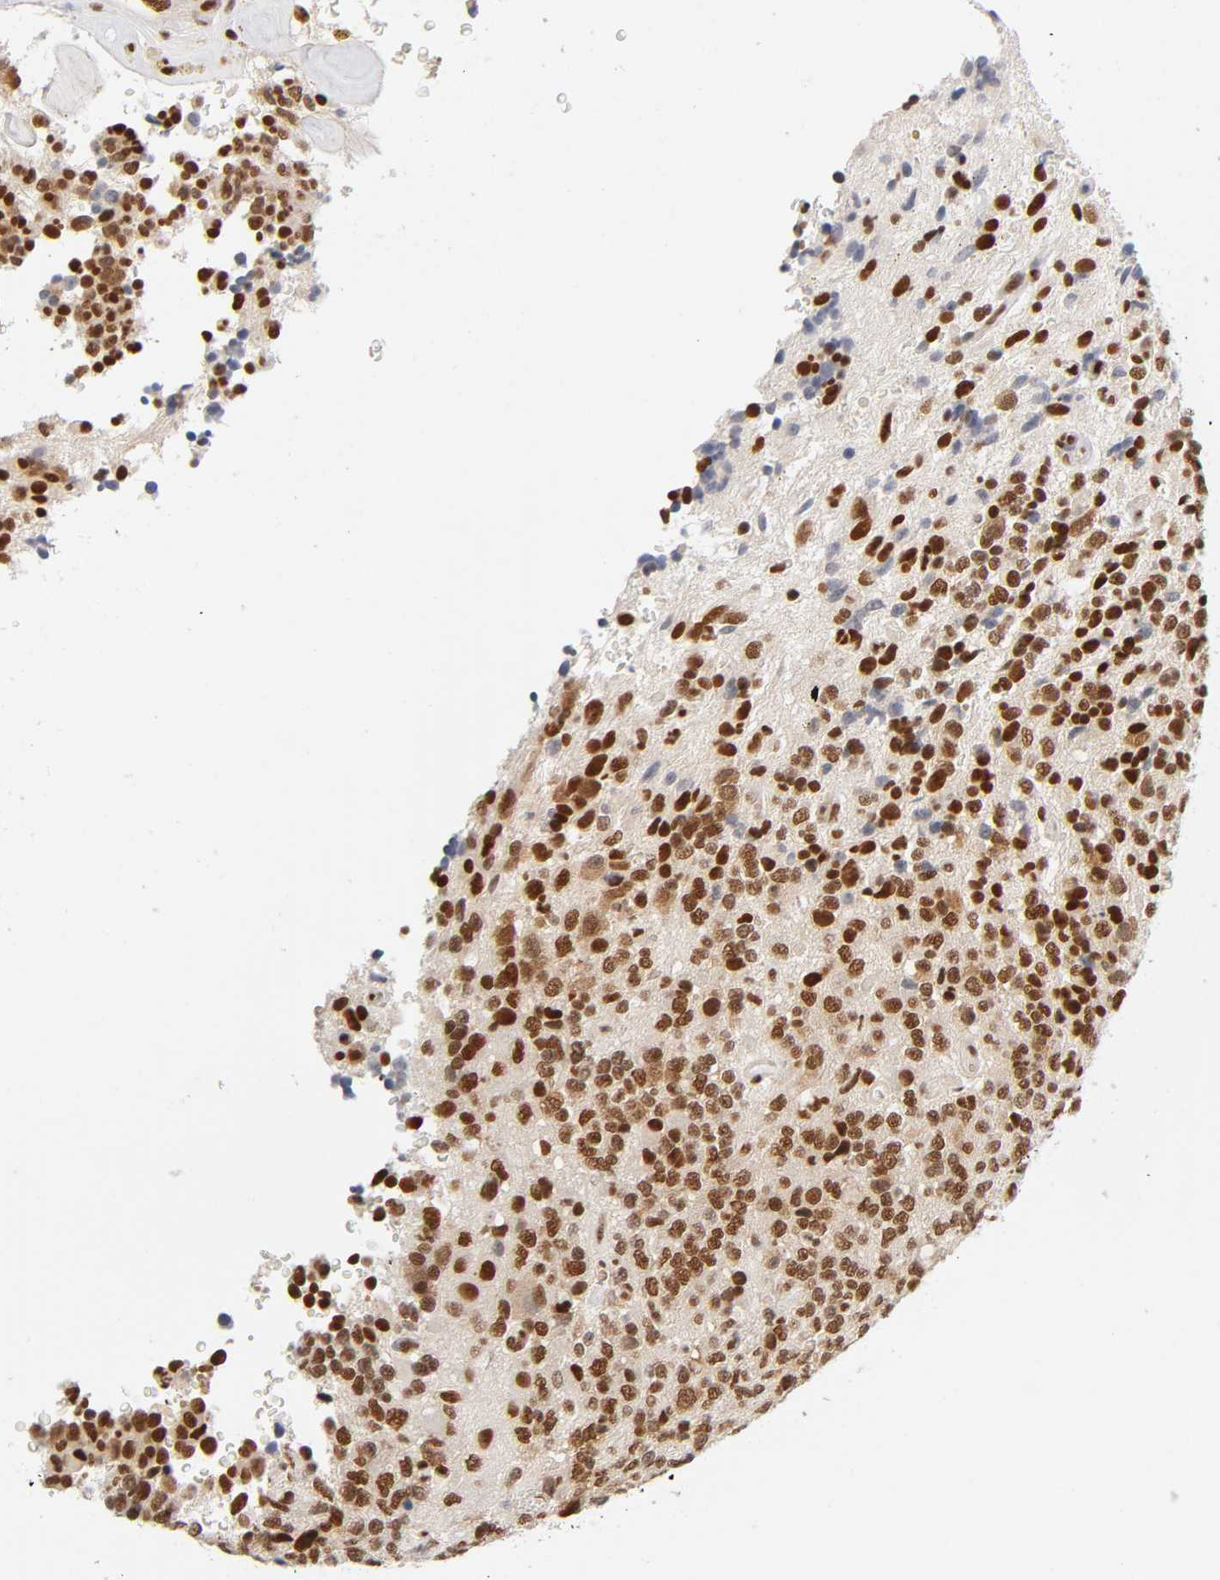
{"staining": {"intensity": "strong", "quantity": ">75%", "location": "nuclear"}, "tissue": "glioma", "cell_type": "Tumor cells", "image_type": "cancer", "snomed": [{"axis": "morphology", "description": "Glioma, malignant, High grade"}, {"axis": "topography", "description": "pancreas cauda"}], "caption": "Glioma stained with immunohistochemistry demonstrates strong nuclear expression in about >75% of tumor cells.", "gene": "ILKAP", "patient": {"sex": "male", "age": 60}}